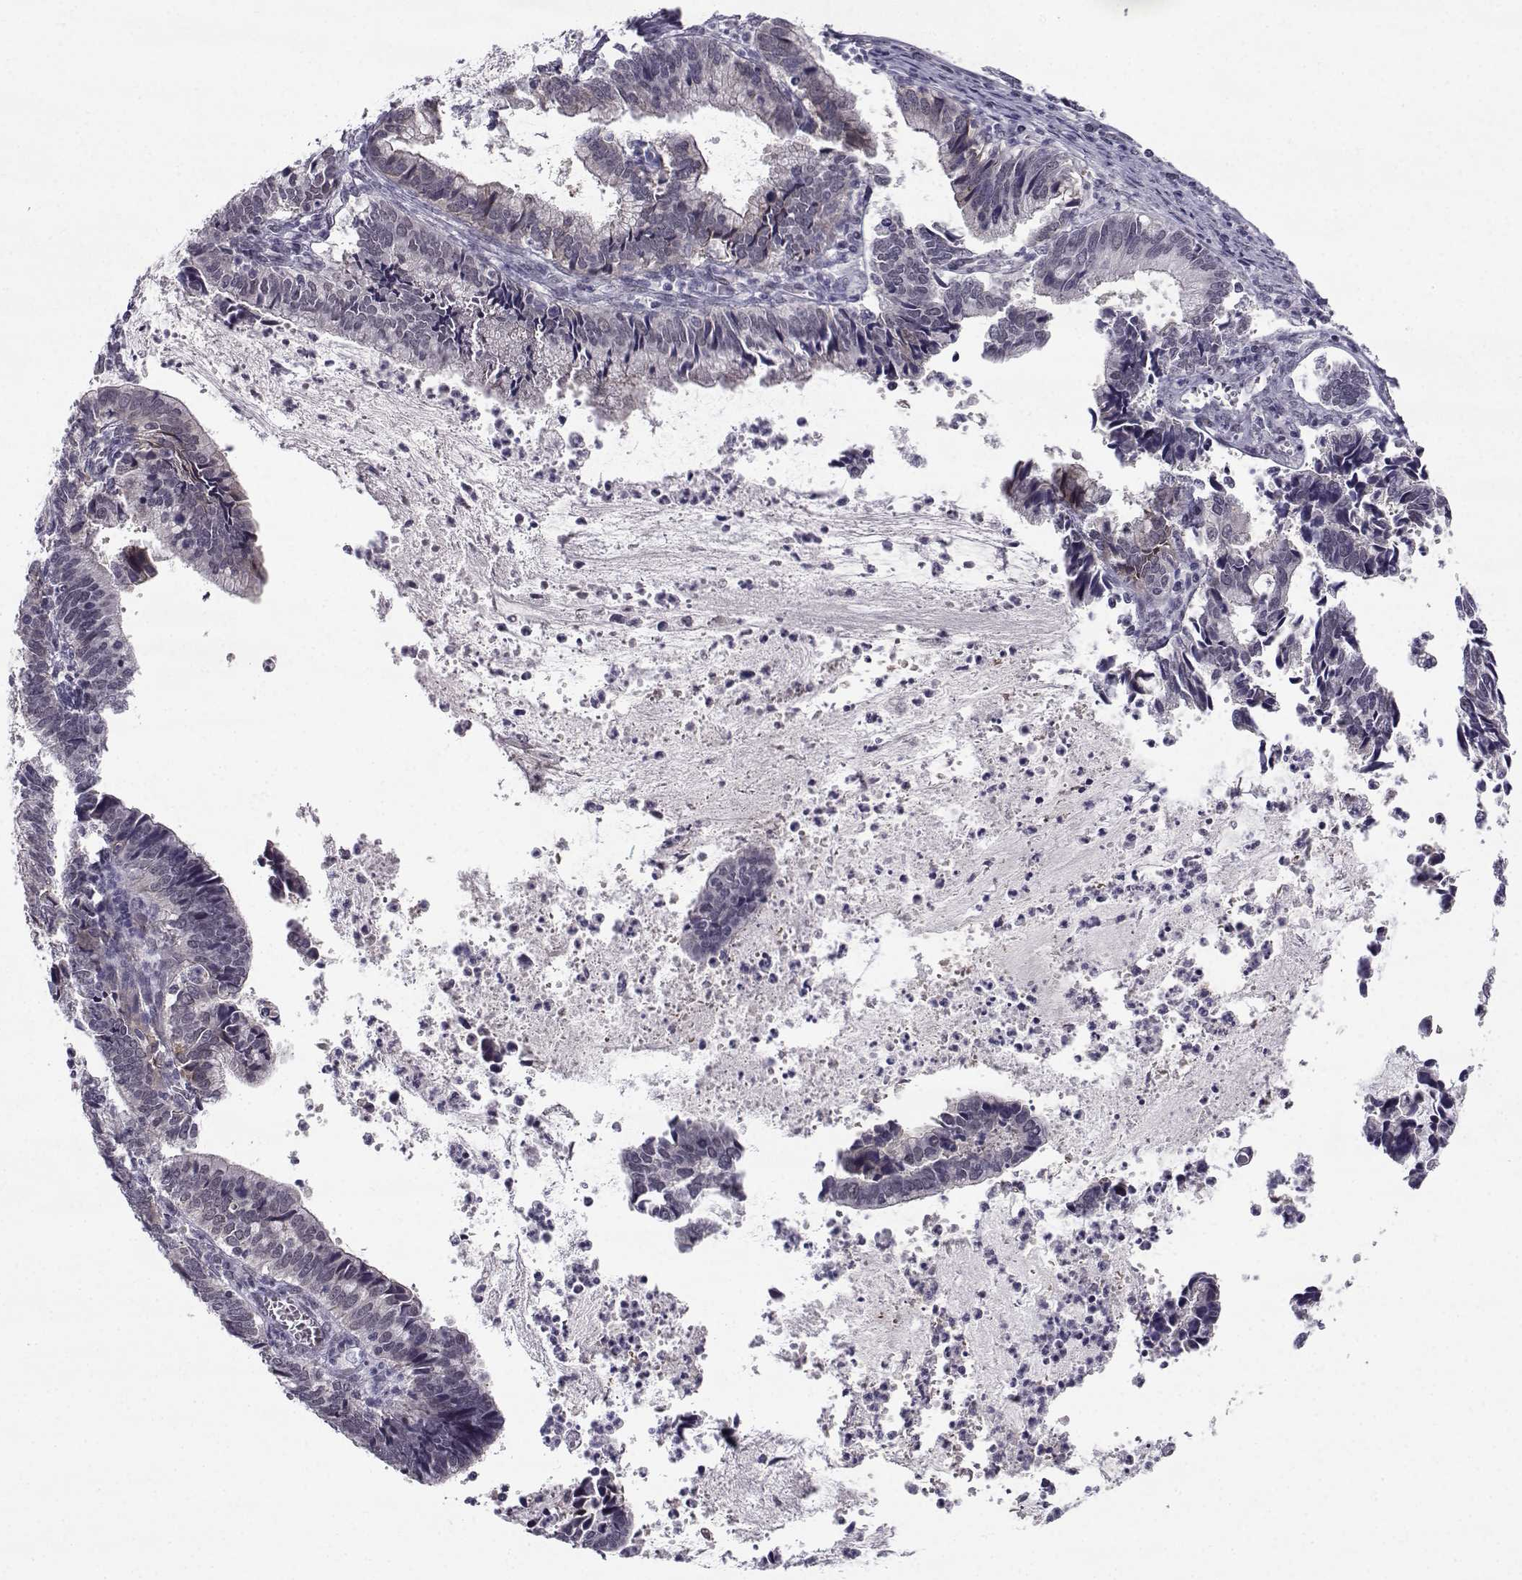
{"staining": {"intensity": "negative", "quantity": "none", "location": "none"}, "tissue": "cervical cancer", "cell_type": "Tumor cells", "image_type": "cancer", "snomed": [{"axis": "morphology", "description": "Adenocarcinoma, NOS"}, {"axis": "topography", "description": "Cervix"}], "caption": "DAB immunohistochemical staining of human cervical cancer (adenocarcinoma) shows no significant staining in tumor cells.", "gene": "RBM24", "patient": {"sex": "female", "age": 42}}